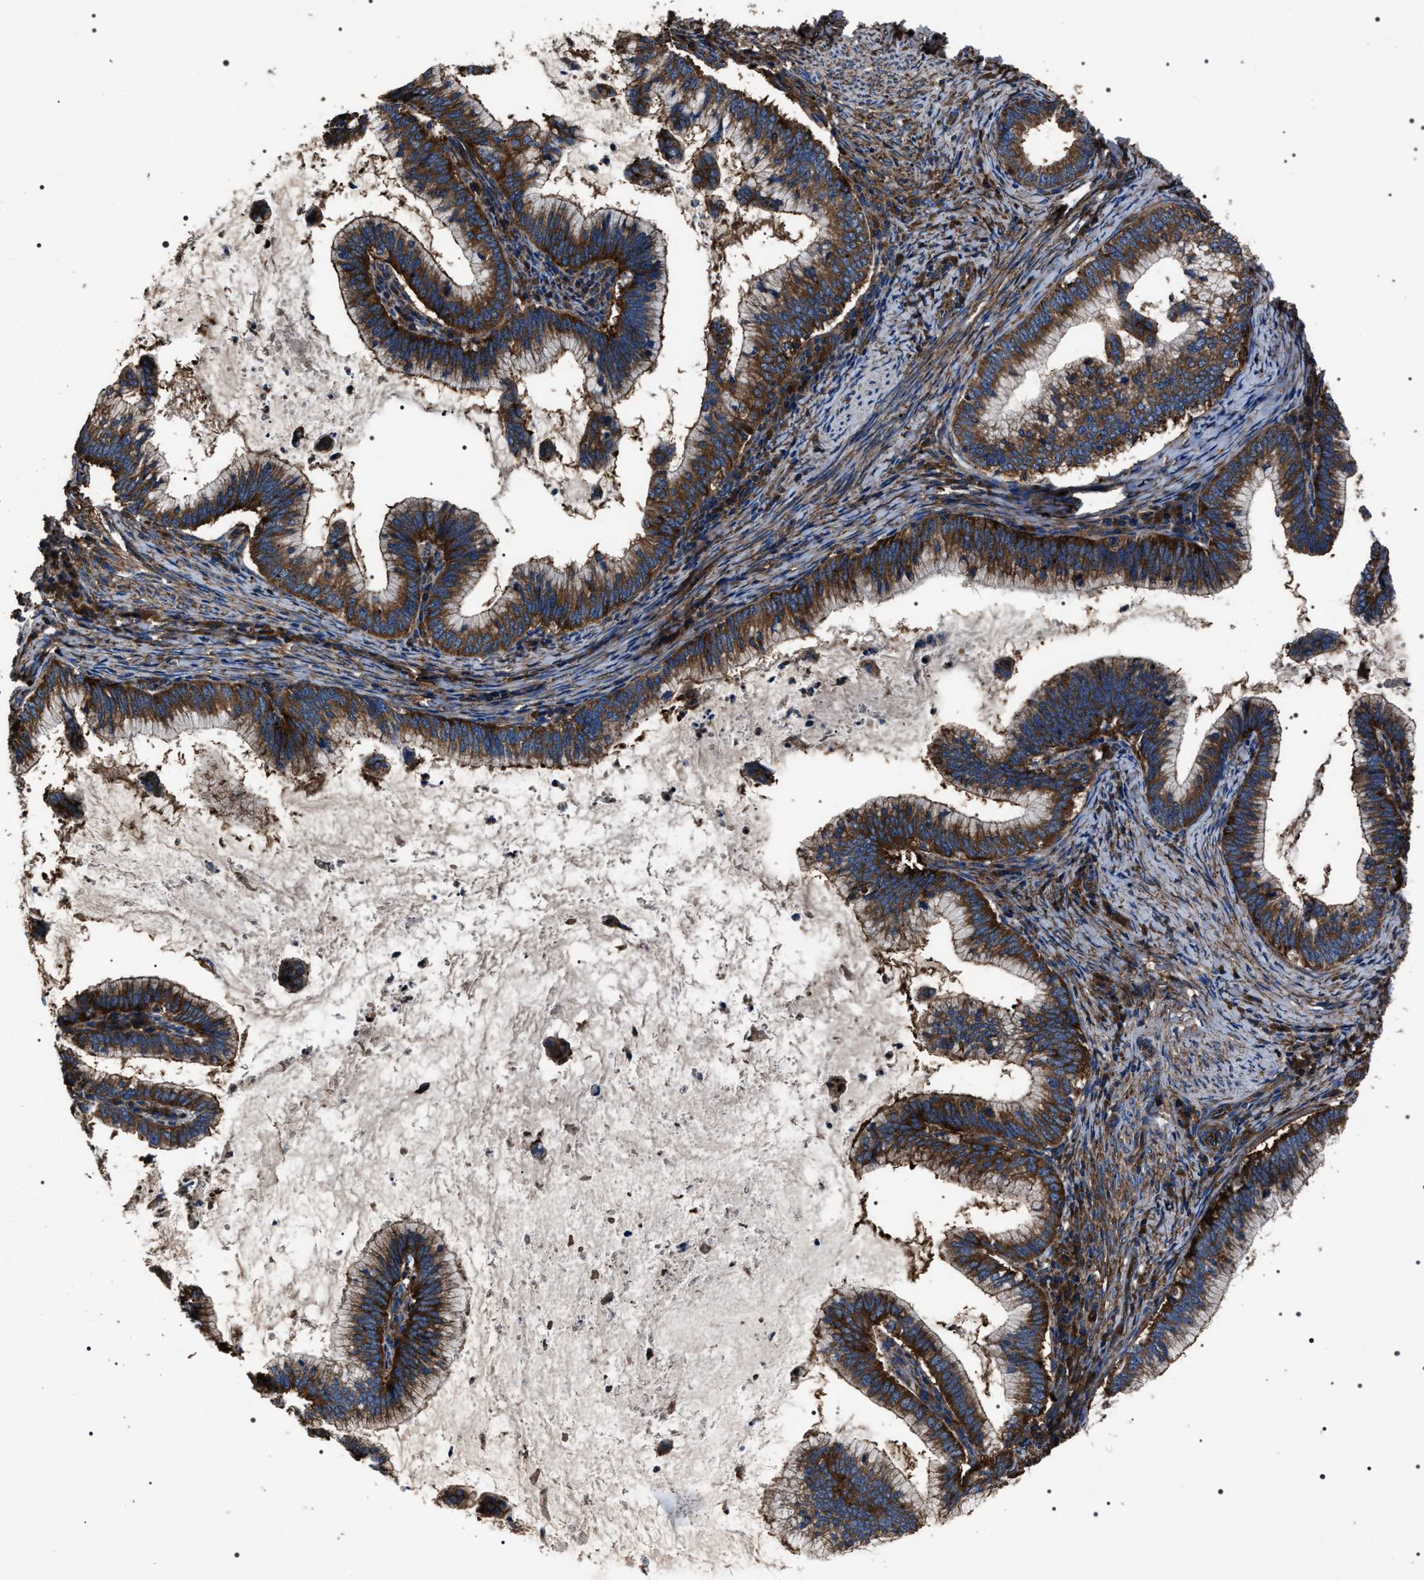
{"staining": {"intensity": "strong", "quantity": ">75%", "location": "cytoplasmic/membranous"}, "tissue": "cervical cancer", "cell_type": "Tumor cells", "image_type": "cancer", "snomed": [{"axis": "morphology", "description": "Adenocarcinoma, NOS"}, {"axis": "topography", "description": "Cervix"}], "caption": "Immunohistochemical staining of adenocarcinoma (cervical) demonstrates strong cytoplasmic/membranous protein positivity in about >75% of tumor cells.", "gene": "HSCB", "patient": {"sex": "female", "age": 36}}